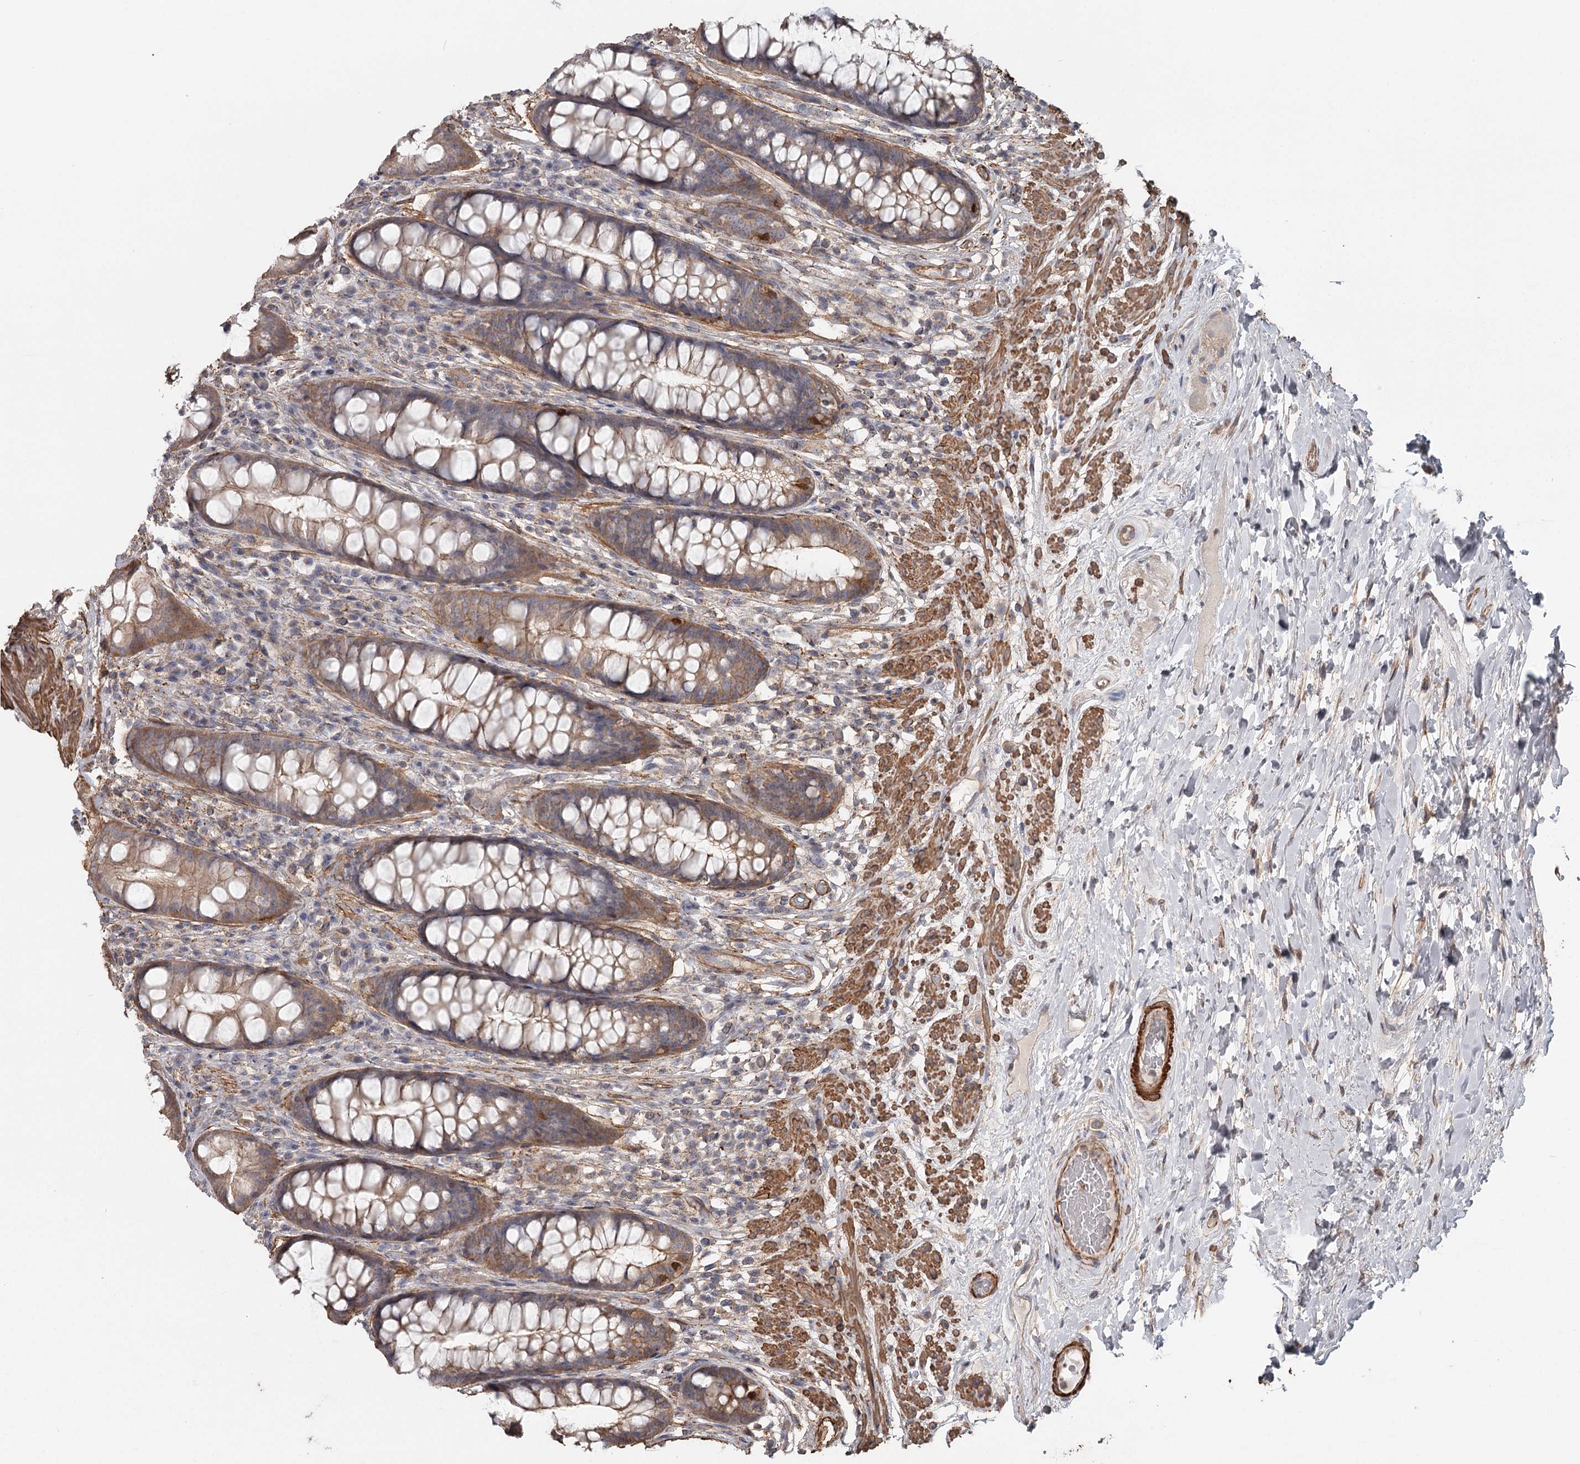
{"staining": {"intensity": "weak", "quantity": ">75%", "location": "cytoplasmic/membranous"}, "tissue": "rectum", "cell_type": "Glandular cells", "image_type": "normal", "snomed": [{"axis": "morphology", "description": "Normal tissue, NOS"}, {"axis": "topography", "description": "Rectum"}], "caption": "Protein staining reveals weak cytoplasmic/membranous staining in about >75% of glandular cells in benign rectum. (DAB IHC with brightfield microscopy, high magnification).", "gene": "DHRS9", "patient": {"sex": "male", "age": 74}}